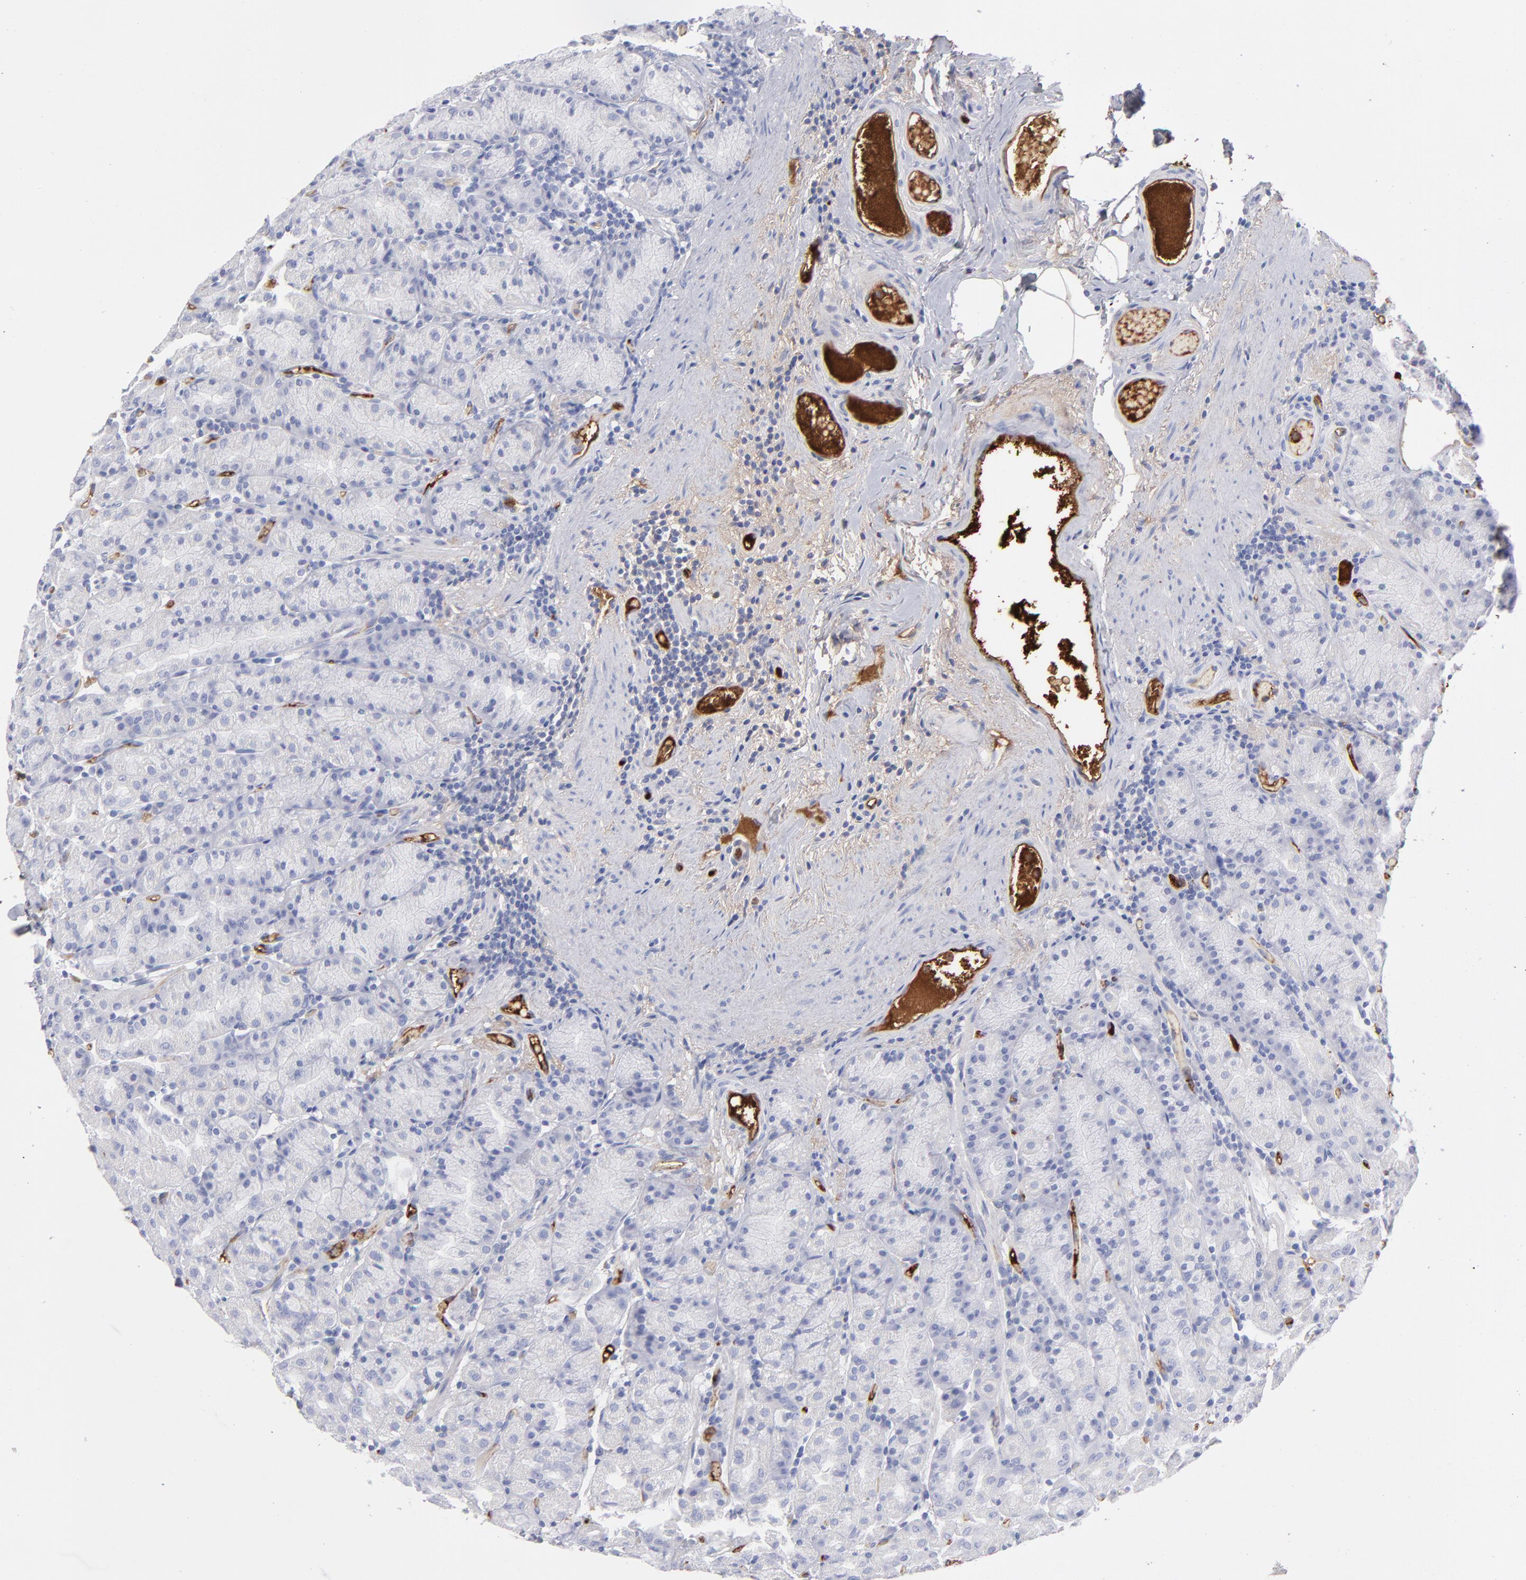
{"staining": {"intensity": "negative", "quantity": "none", "location": "none"}, "tissue": "stomach", "cell_type": "Glandular cells", "image_type": "normal", "snomed": [{"axis": "morphology", "description": "Normal tissue, NOS"}, {"axis": "topography", "description": "Stomach, upper"}], "caption": "High power microscopy image of an IHC micrograph of normal stomach, revealing no significant expression in glandular cells.", "gene": "HP", "patient": {"sex": "male", "age": 68}}